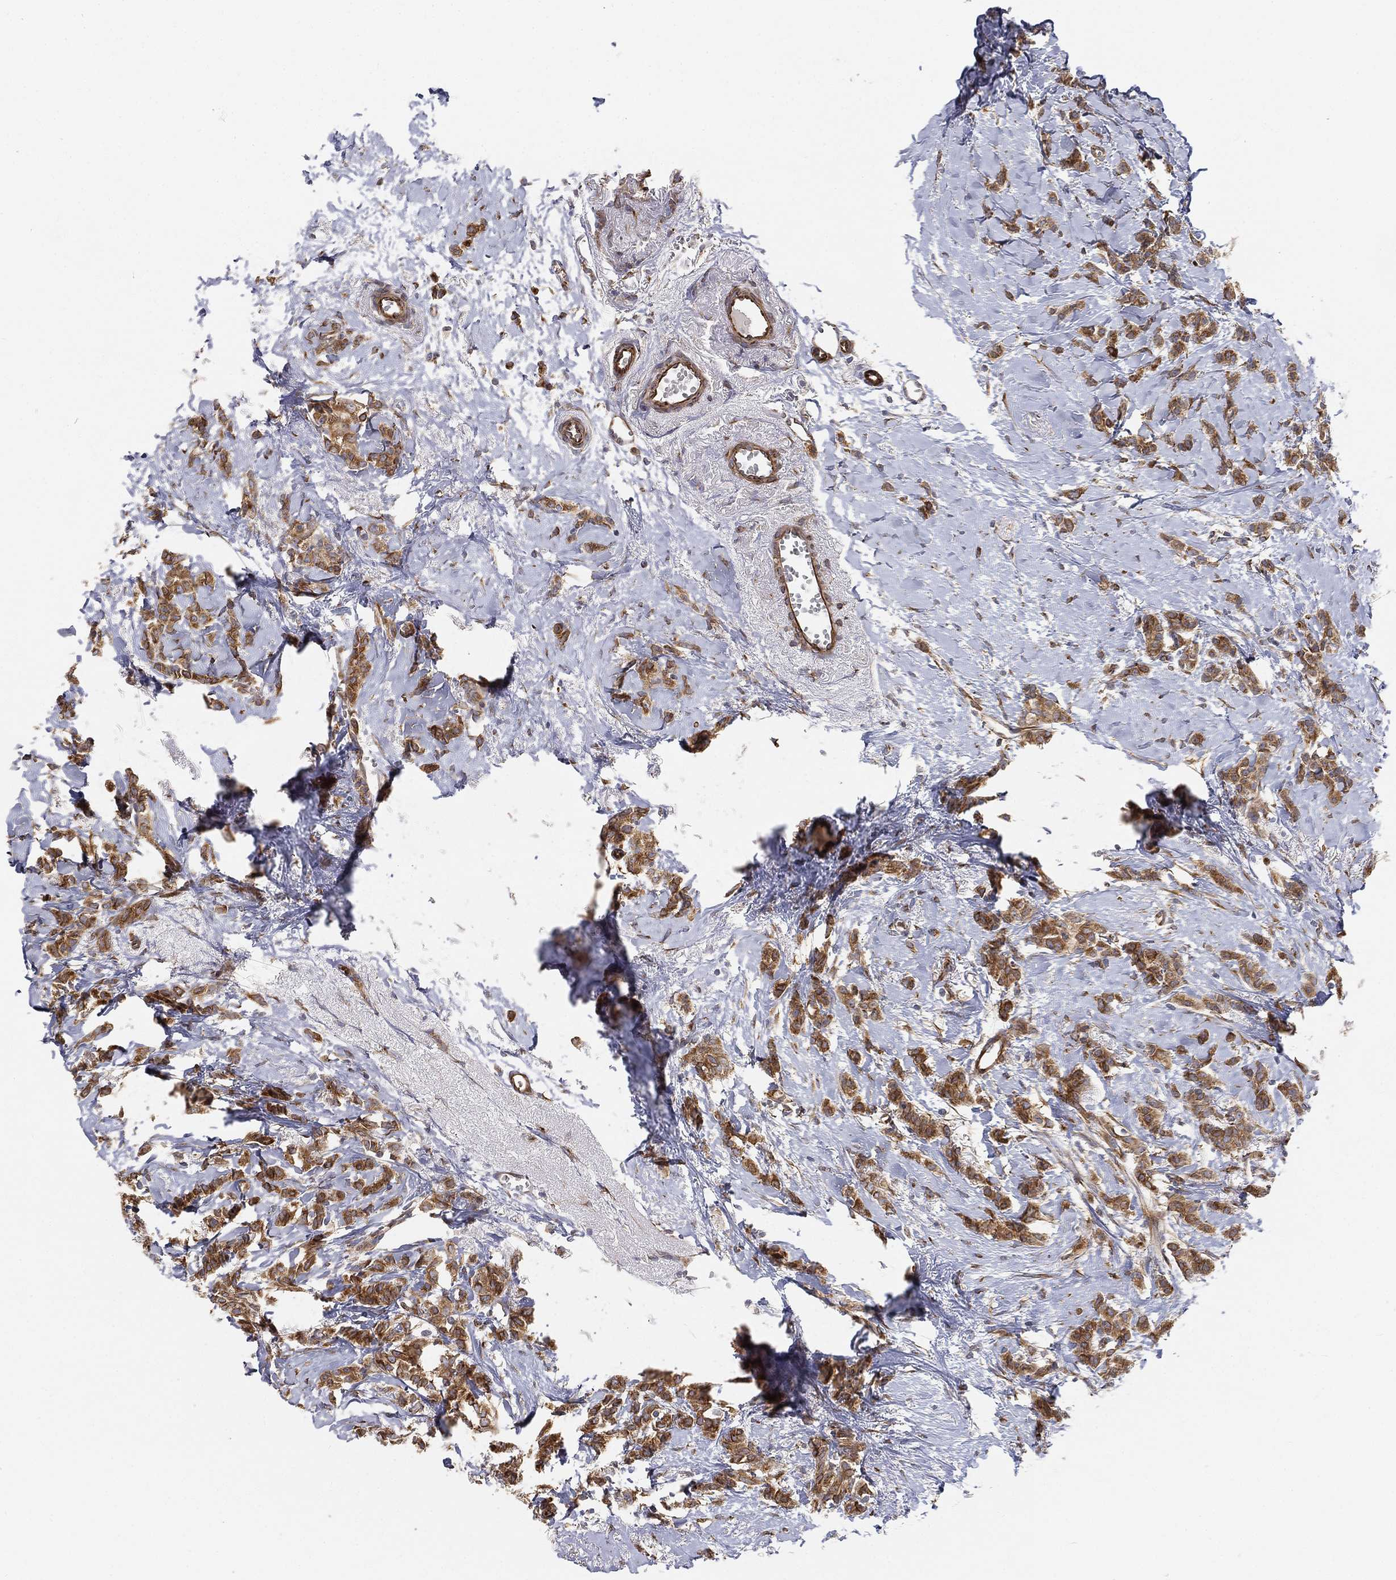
{"staining": {"intensity": "strong", "quantity": ">75%", "location": "cytoplasmic/membranous"}, "tissue": "breast cancer", "cell_type": "Tumor cells", "image_type": "cancer", "snomed": [{"axis": "morphology", "description": "Duct carcinoma"}, {"axis": "topography", "description": "Breast"}], "caption": "A photomicrograph of breast infiltrating ductal carcinoma stained for a protein shows strong cytoplasmic/membranous brown staining in tumor cells.", "gene": "TMEM25", "patient": {"sex": "female", "age": 85}}